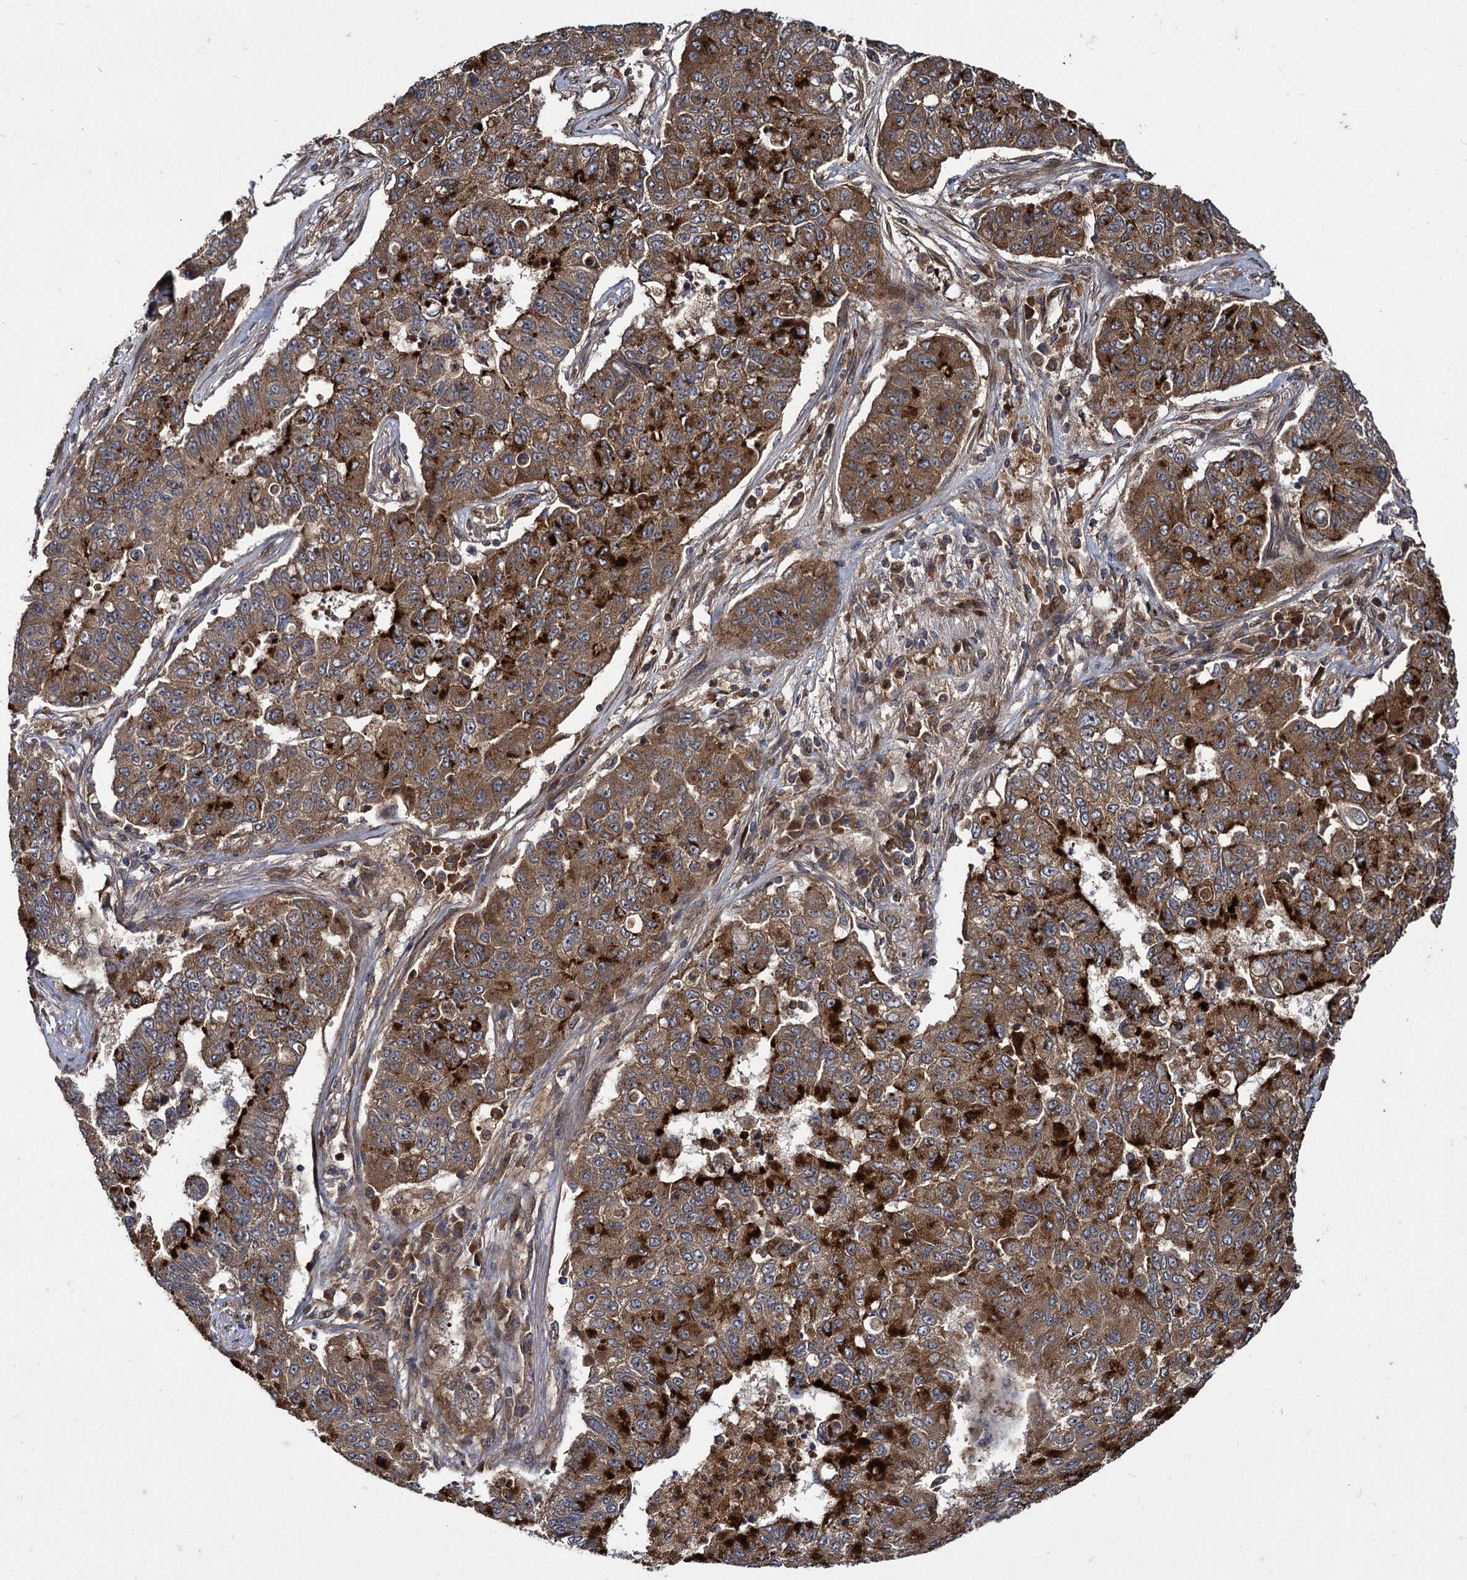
{"staining": {"intensity": "strong", "quantity": ">75%", "location": "cytoplasmic/membranous"}, "tissue": "lung cancer", "cell_type": "Tumor cells", "image_type": "cancer", "snomed": [{"axis": "morphology", "description": "Squamous cell carcinoma, NOS"}, {"axis": "topography", "description": "Lung"}], "caption": "Immunohistochemistry (IHC) (DAB (3,3'-diaminobenzidine)) staining of lung squamous cell carcinoma displays strong cytoplasmic/membranous protein expression in about >75% of tumor cells.", "gene": "DCP1B", "patient": {"sex": "male", "age": 74}}